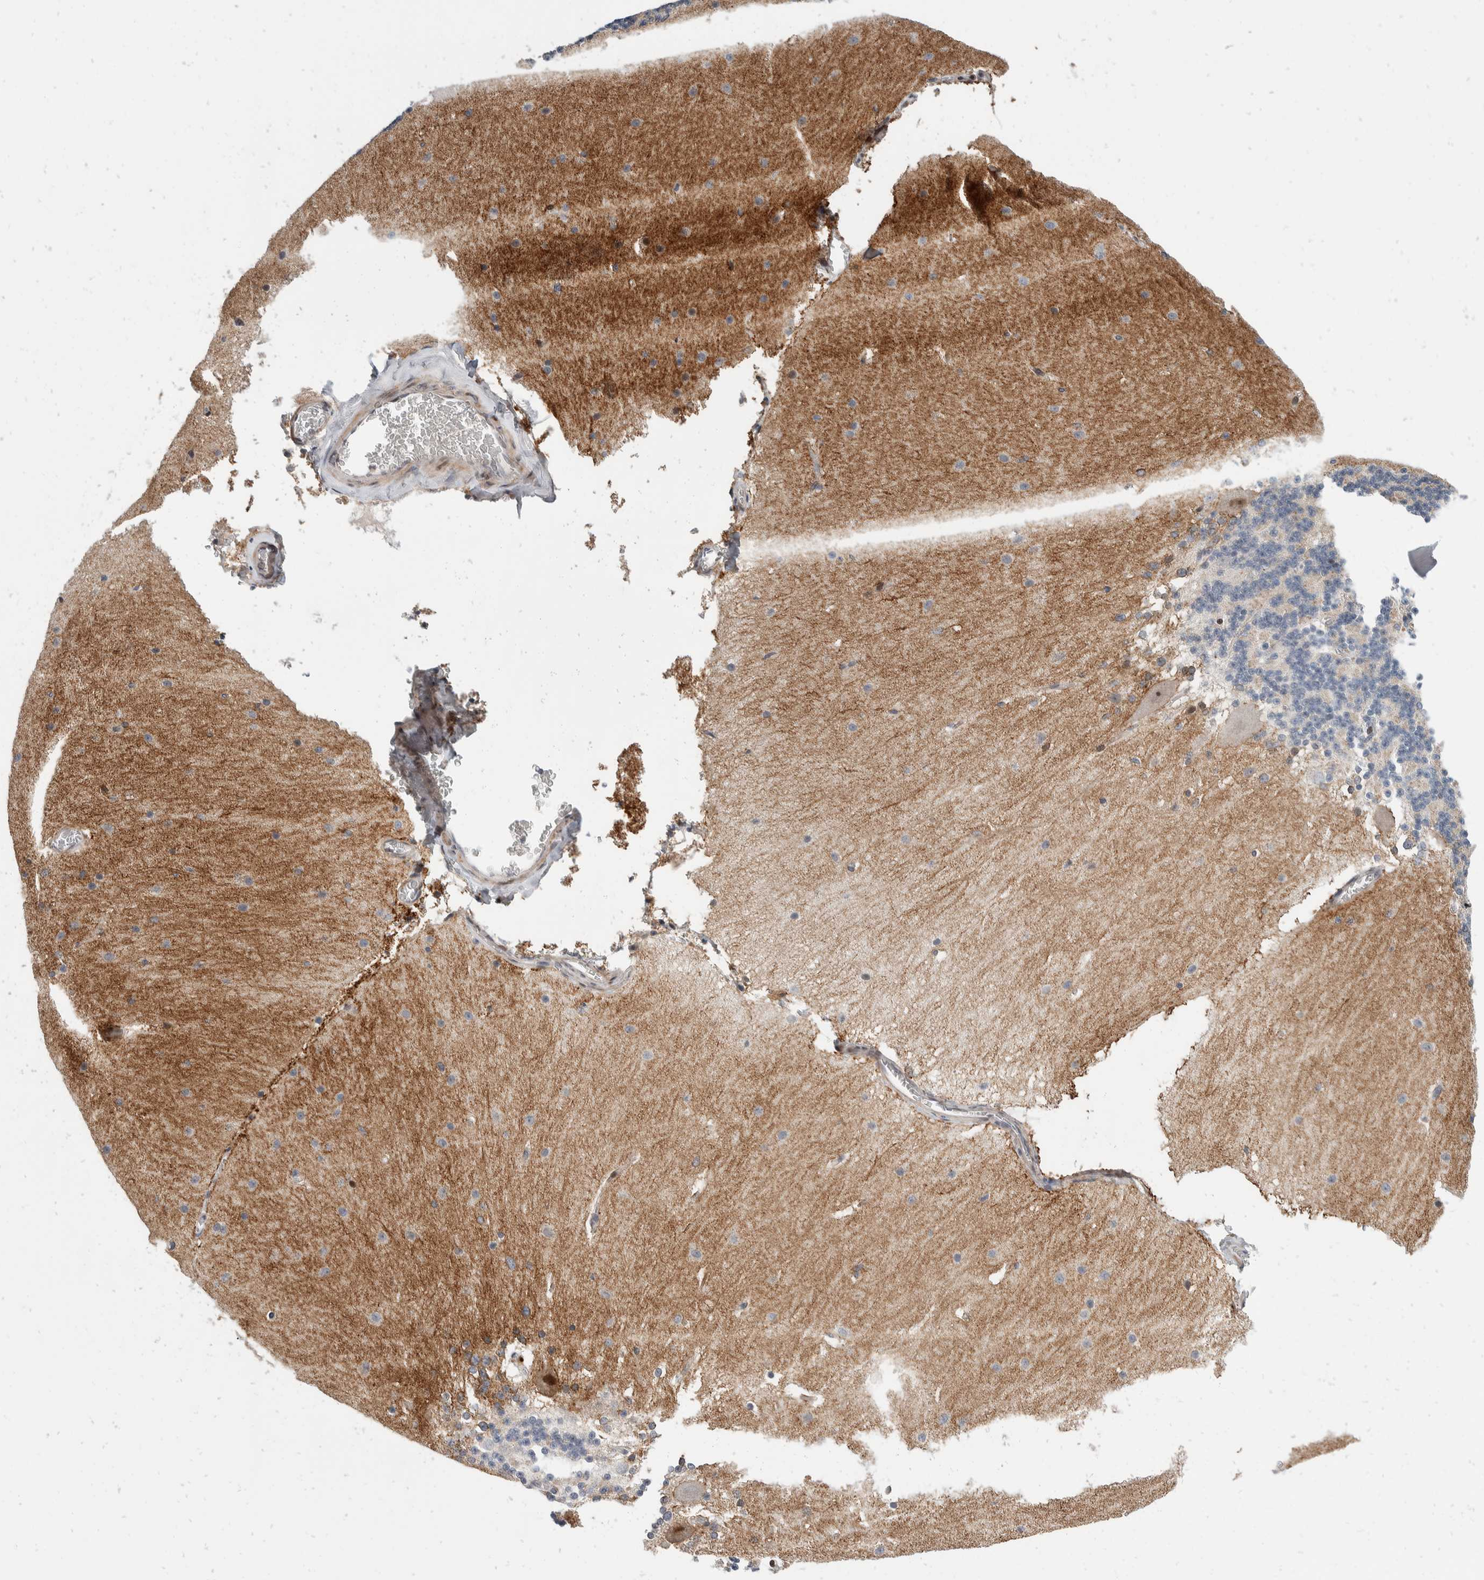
{"staining": {"intensity": "moderate", "quantity": "<25%", "location": "cytoplasmic/membranous"}, "tissue": "cerebellum", "cell_type": "Cells in granular layer", "image_type": "normal", "snomed": [{"axis": "morphology", "description": "Normal tissue, NOS"}, {"axis": "topography", "description": "Cerebellum"}], "caption": "High-power microscopy captured an immunohistochemistry (IHC) image of unremarkable cerebellum, revealing moderate cytoplasmic/membranous positivity in about <25% of cells in granular layer. The staining is performed using DAB (3,3'-diaminobenzidine) brown chromogen to label protein expression. The nuclei are counter-stained blue using hematoxylin.", "gene": "ZNF703", "patient": {"sex": "female", "age": 19}}